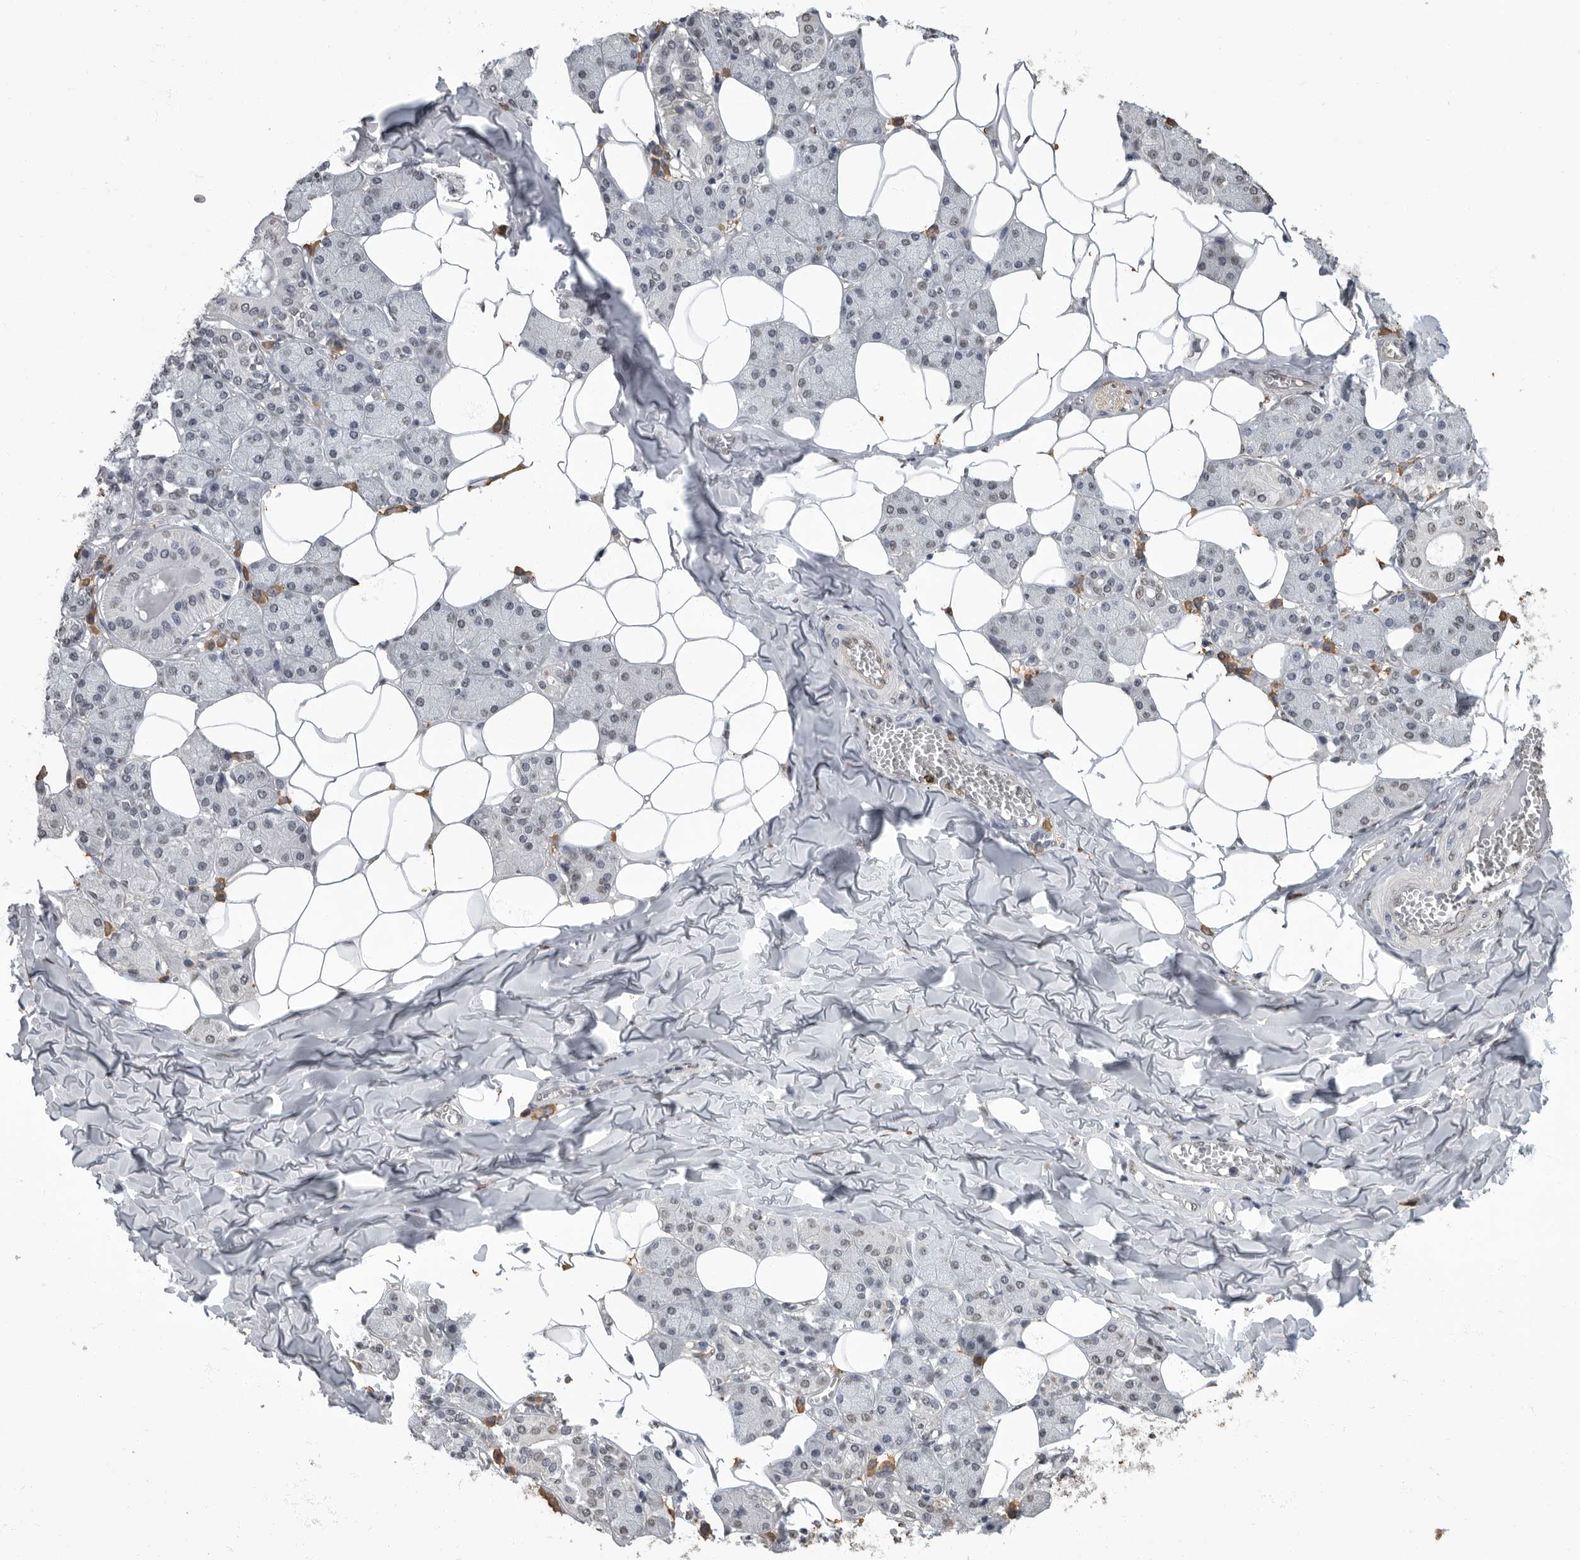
{"staining": {"intensity": "negative", "quantity": "none", "location": "none"}, "tissue": "salivary gland", "cell_type": "Glandular cells", "image_type": "normal", "snomed": [{"axis": "morphology", "description": "Normal tissue, NOS"}, {"axis": "topography", "description": "Salivary gland"}], "caption": "This image is of normal salivary gland stained with immunohistochemistry to label a protein in brown with the nuclei are counter-stained blue. There is no expression in glandular cells. Nuclei are stained in blue.", "gene": "ARHGEF10", "patient": {"sex": "female", "age": 33}}